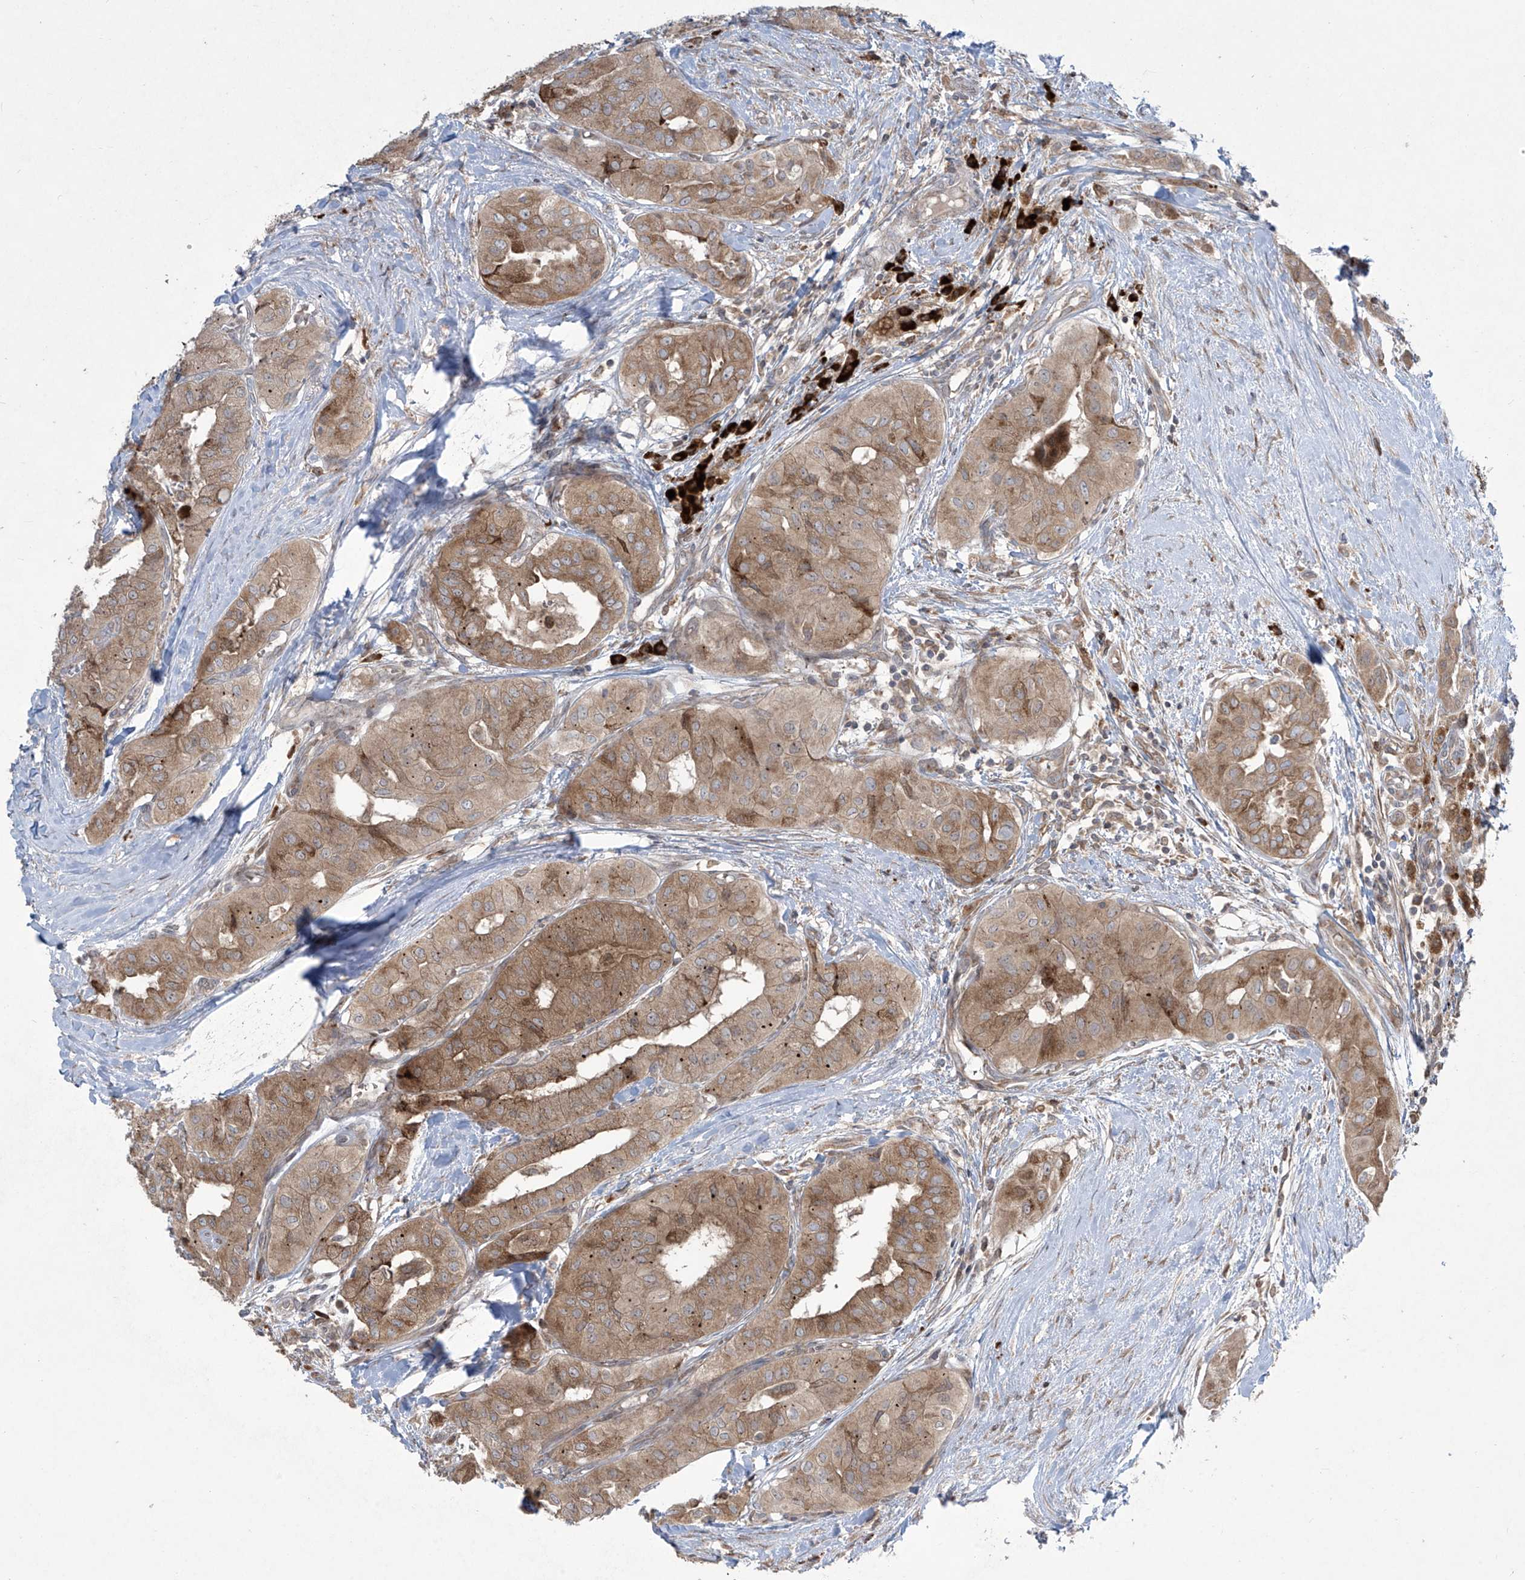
{"staining": {"intensity": "moderate", "quantity": ">75%", "location": "cytoplasmic/membranous"}, "tissue": "thyroid cancer", "cell_type": "Tumor cells", "image_type": "cancer", "snomed": [{"axis": "morphology", "description": "Papillary adenocarcinoma, NOS"}, {"axis": "topography", "description": "Thyroid gland"}], "caption": "Papillary adenocarcinoma (thyroid) tissue reveals moderate cytoplasmic/membranous expression in approximately >75% of tumor cells (Stains: DAB in brown, nuclei in blue, Microscopy: brightfield microscopy at high magnification).", "gene": "PPAT", "patient": {"sex": "female", "age": 59}}